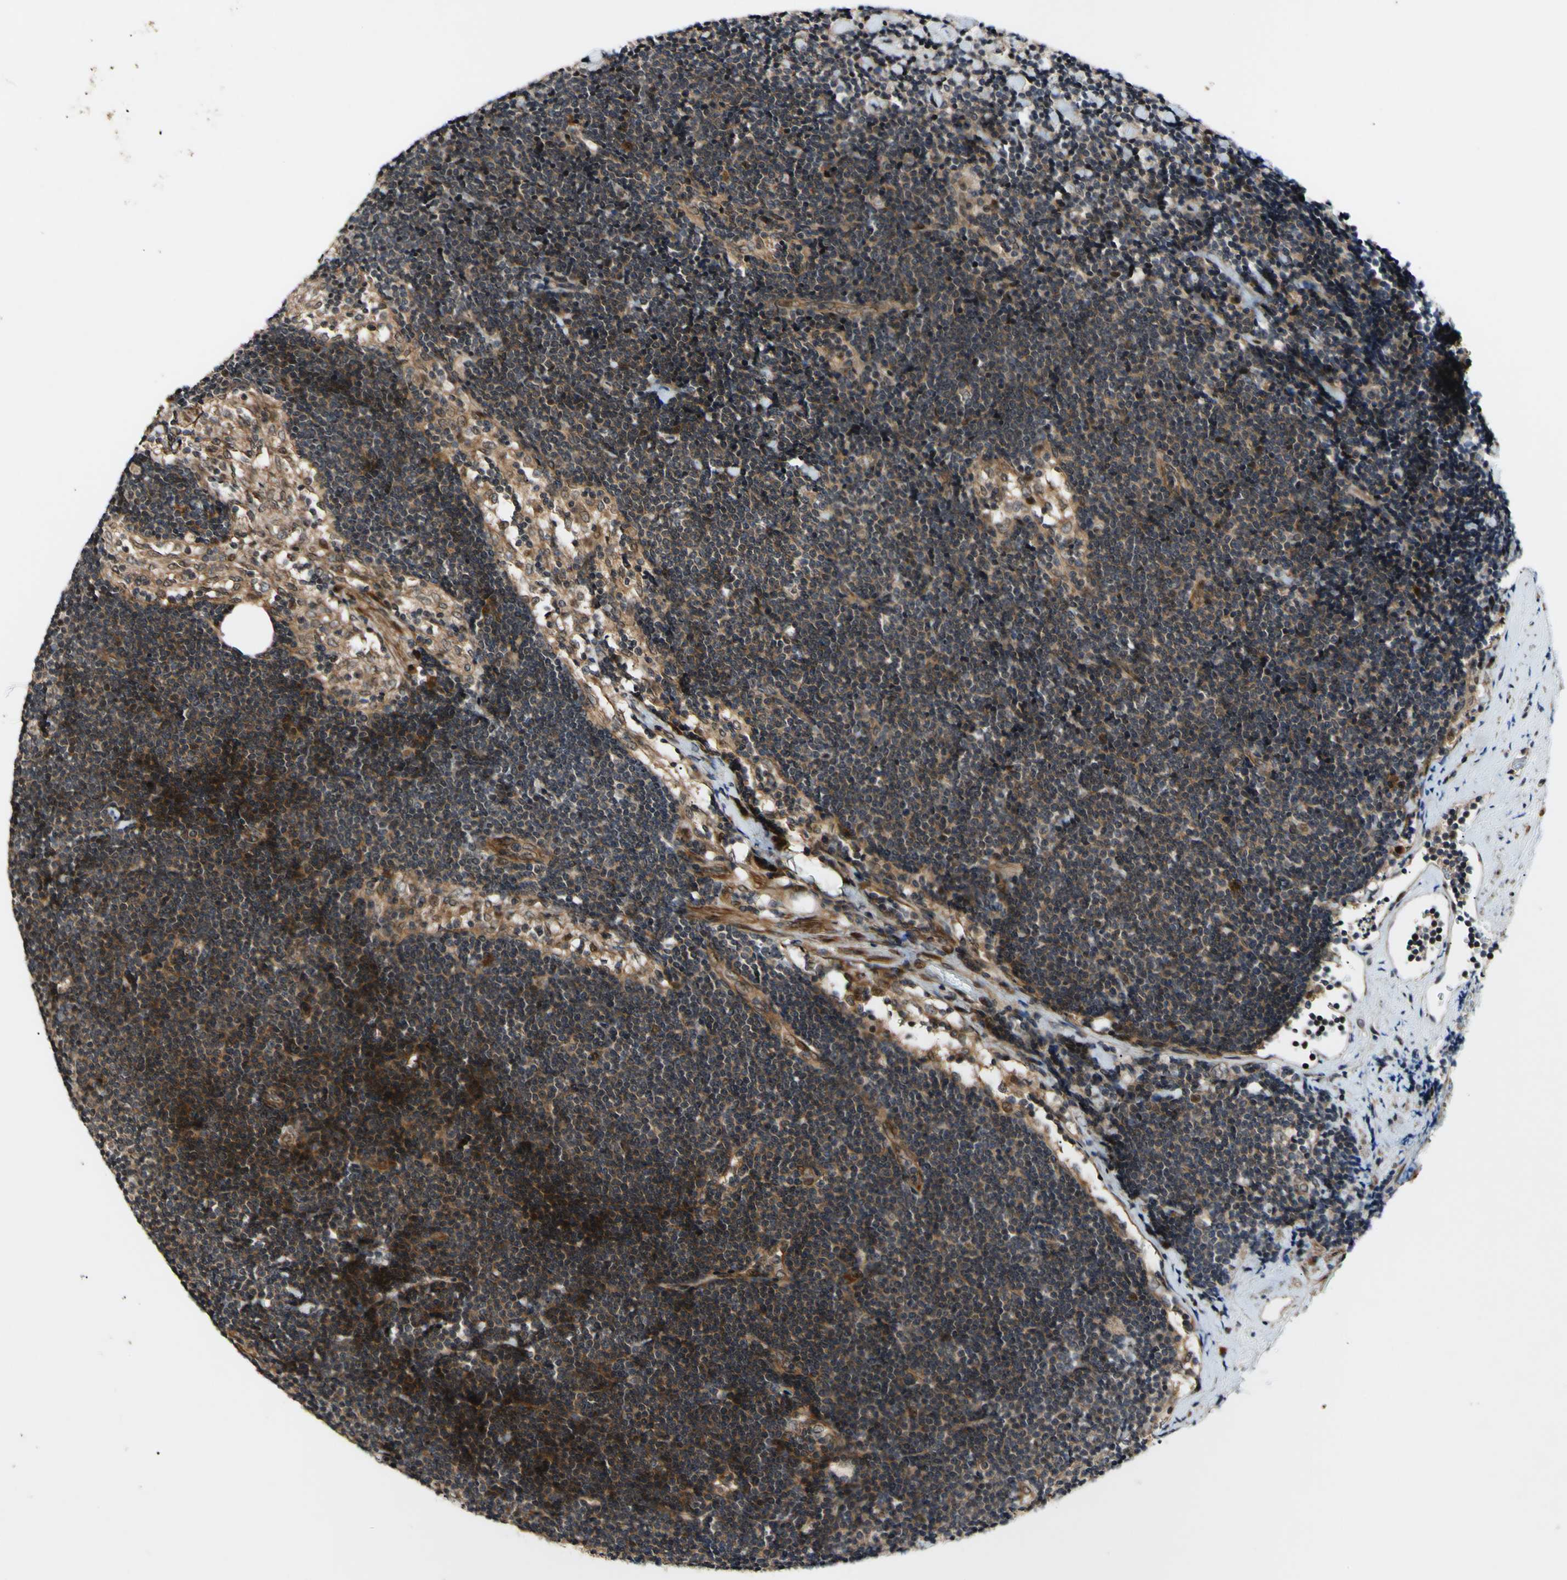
{"staining": {"intensity": "moderate", "quantity": ">75%", "location": "cytoplasmic/membranous"}, "tissue": "lymph node", "cell_type": "Germinal center cells", "image_type": "normal", "snomed": [{"axis": "morphology", "description": "Normal tissue, NOS"}, {"axis": "topography", "description": "Lymph node"}], "caption": "A high-resolution image shows IHC staining of unremarkable lymph node, which shows moderate cytoplasmic/membranous positivity in about >75% of germinal center cells.", "gene": "CSNK1E", "patient": {"sex": "male", "age": 63}}